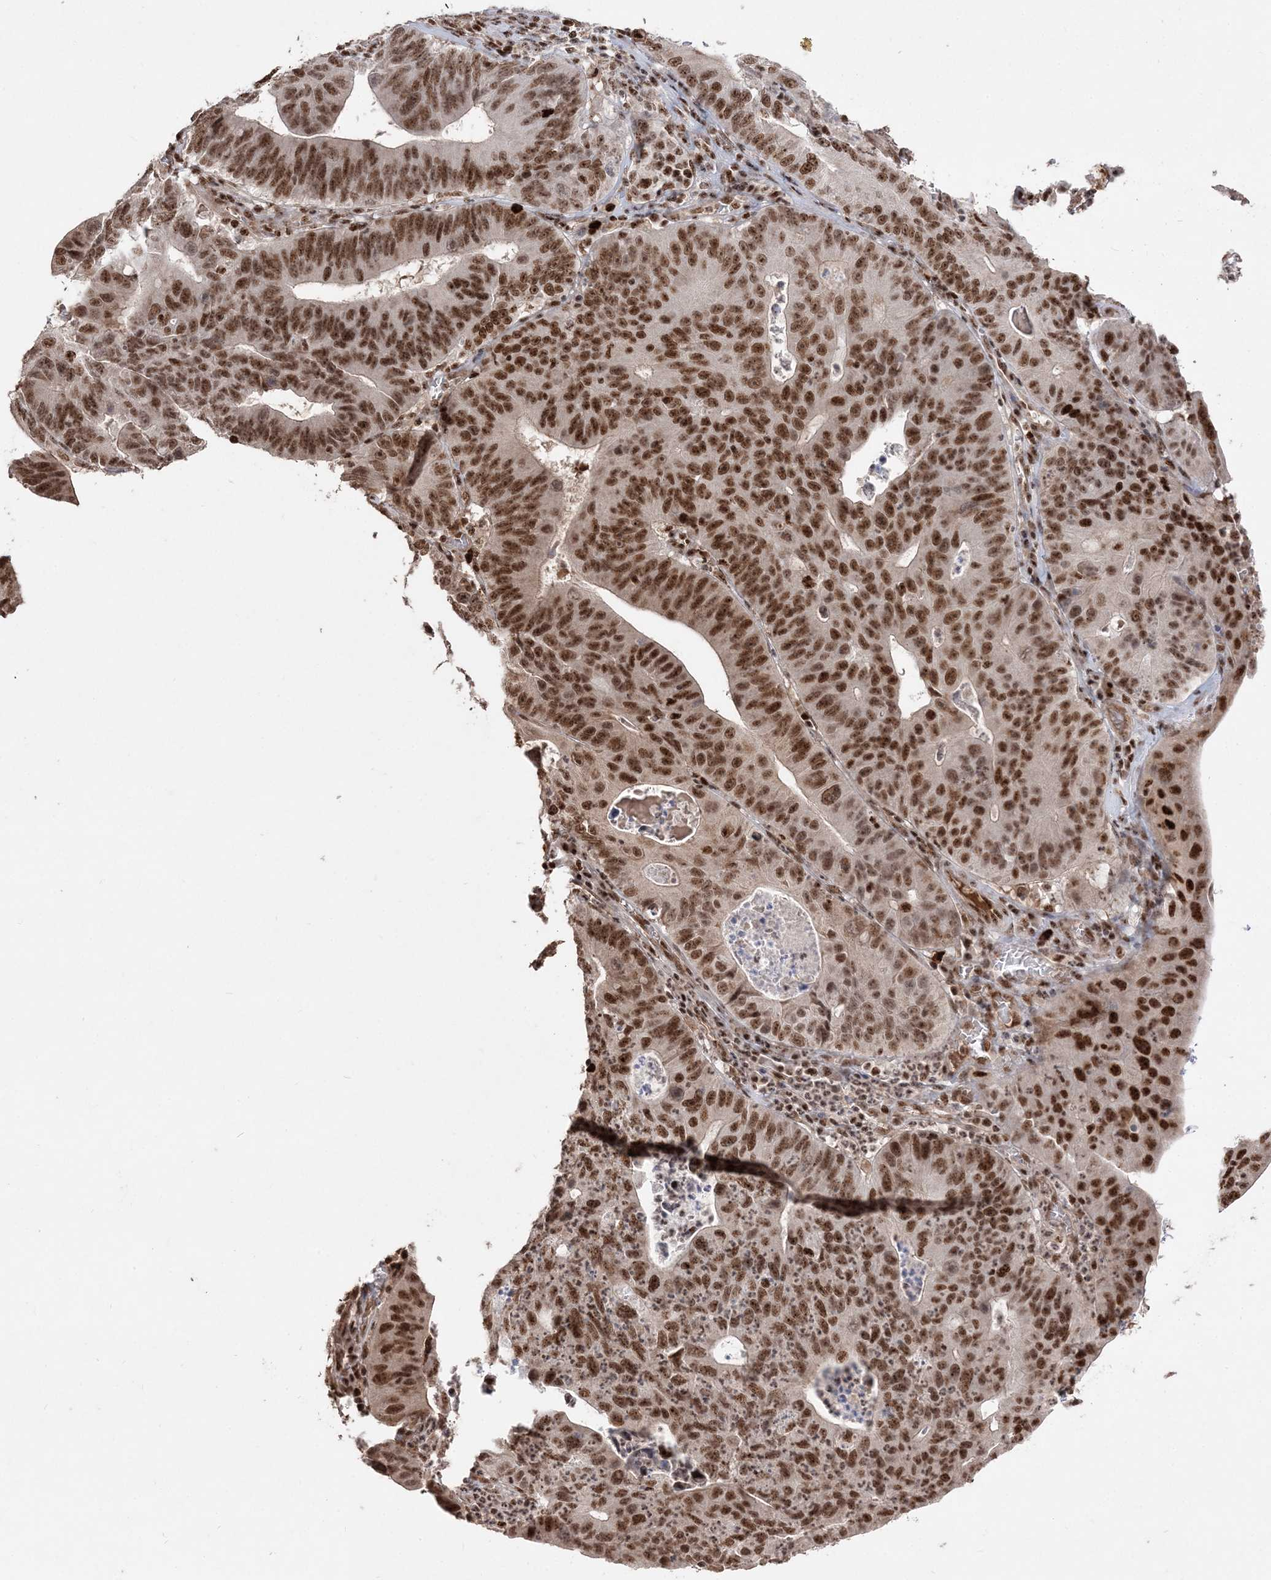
{"staining": {"intensity": "strong", "quantity": ">75%", "location": "nuclear"}, "tissue": "stomach cancer", "cell_type": "Tumor cells", "image_type": "cancer", "snomed": [{"axis": "morphology", "description": "Adenocarcinoma, NOS"}, {"axis": "topography", "description": "Stomach"}], "caption": "IHC image of neoplastic tissue: human stomach cancer stained using immunohistochemistry (IHC) exhibits high levels of strong protein expression localized specifically in the nuclear of tumor cells, appearing as a nuclear brown color.", "gene": "RBM17", "patient": {"sex": "male", "age": 59}}